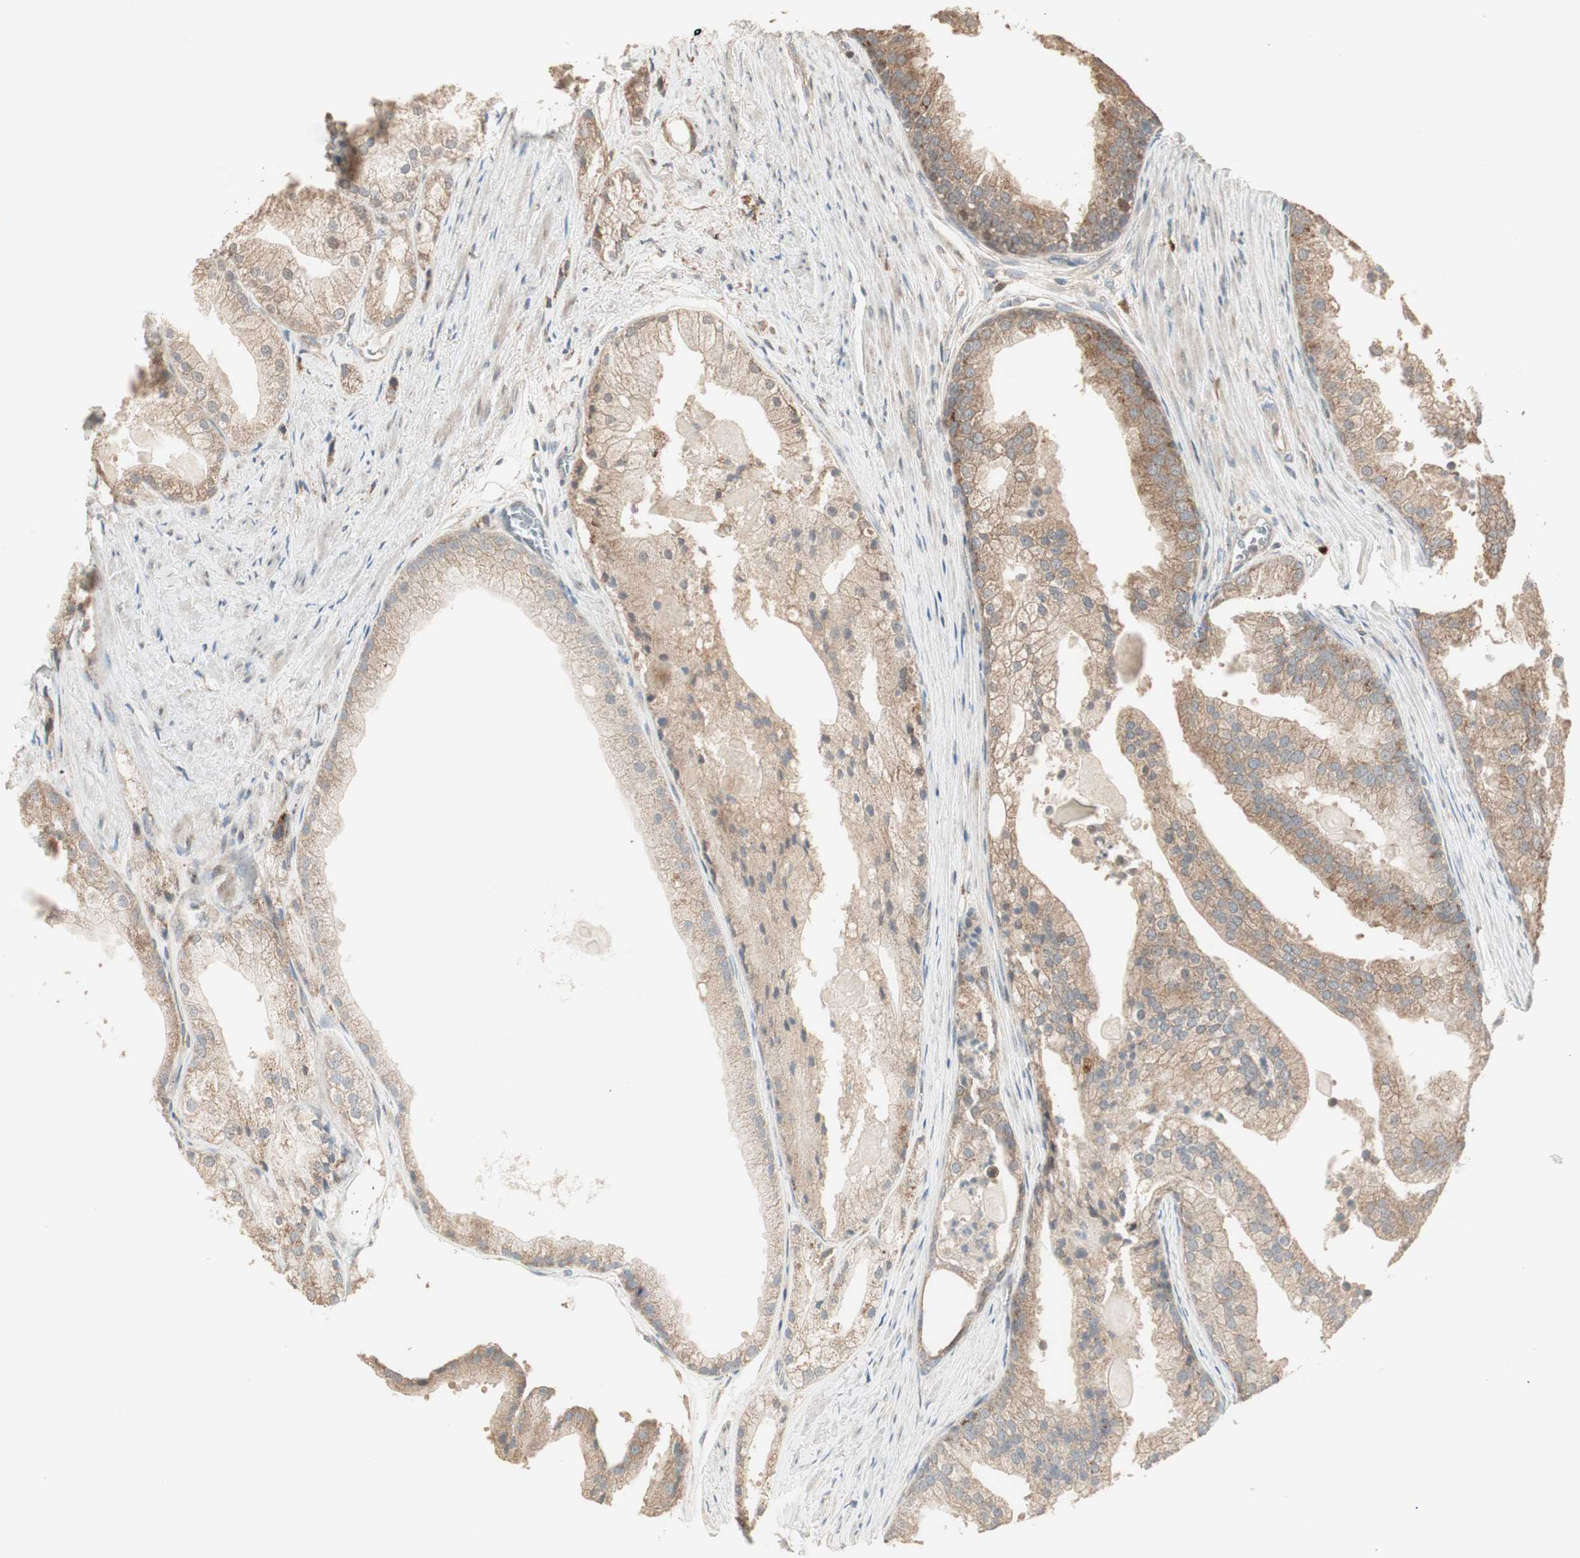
{"staining": {"intensity": "moderate", "quantity": ">75%", "location": "cytoplasmic/membranous"}, "tissue": "prostate cancer", "cell_type": "Tumor cells", "image_type": "cancer", "snomed": [{"axis": "morphology", "description": "Adenocarcinoma, Low grade"}, {"axis": "topography", "description": "Prostate"}], "caption": "Brown immunohistochemical staining in human prostate cancer (adenocarcinoma (low-grade)) displays moderate cytoplasmic/membranous staining in approximately >75% of tumor cells.", "gene": "RARRES1", "patient": {"sex": "male", "age": 69}}